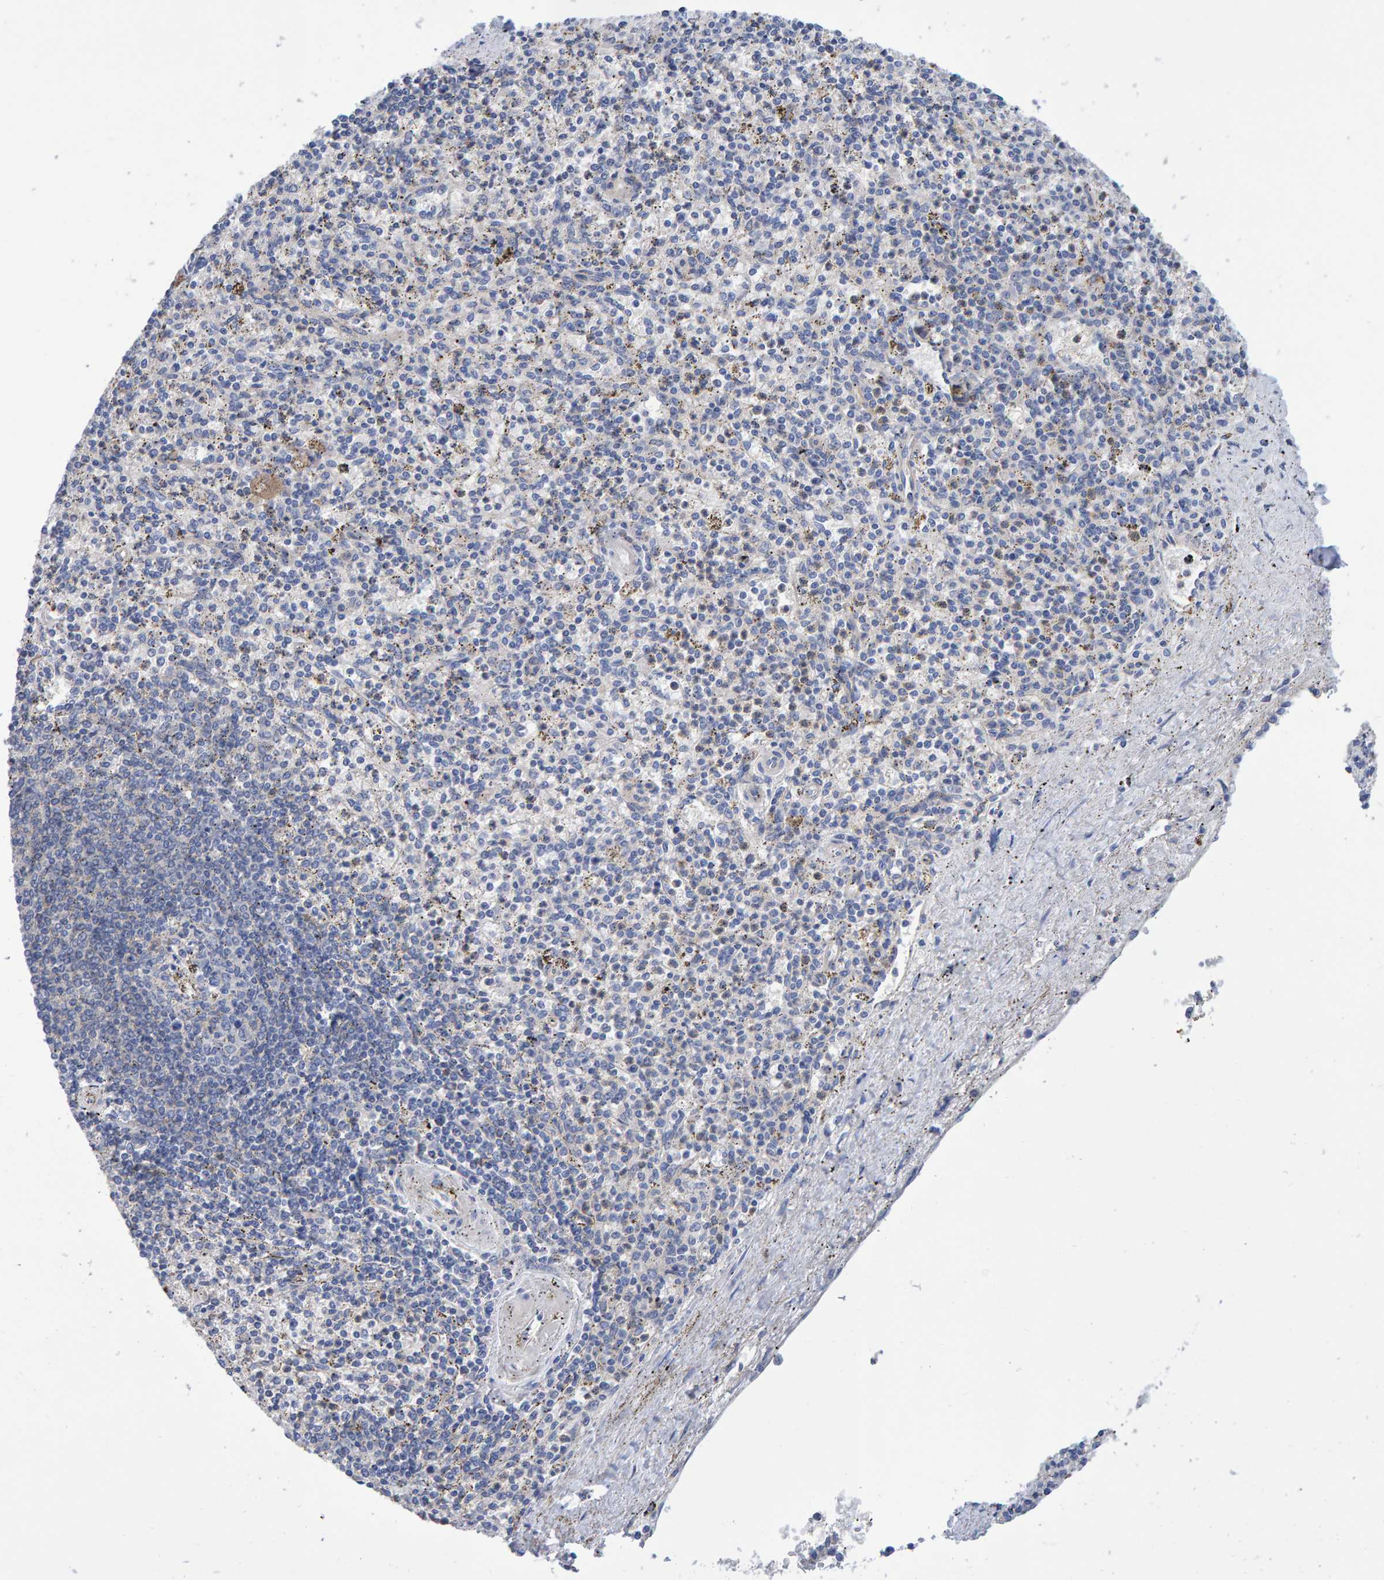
{"staining": {"intensity": "negative", "quantity": "none", "location": "none"}, "tissue": "spleen", "cell_type": "Cells in red pulp", "image_type": "normal", "snomed": [{"axis": "morphology", "description": "Normal tissue, NOS"}, {"axis": "topography", "description": "Spleen"}], "caption": "There is no significant positivity in cells in red pulp of spleen. (Brightfield microscopy of DAB (3,3'-diaminobenzidine) IHC at high magnification).", "gene": "EFR3A", "patient": {"sex": "male", "age": 72}}